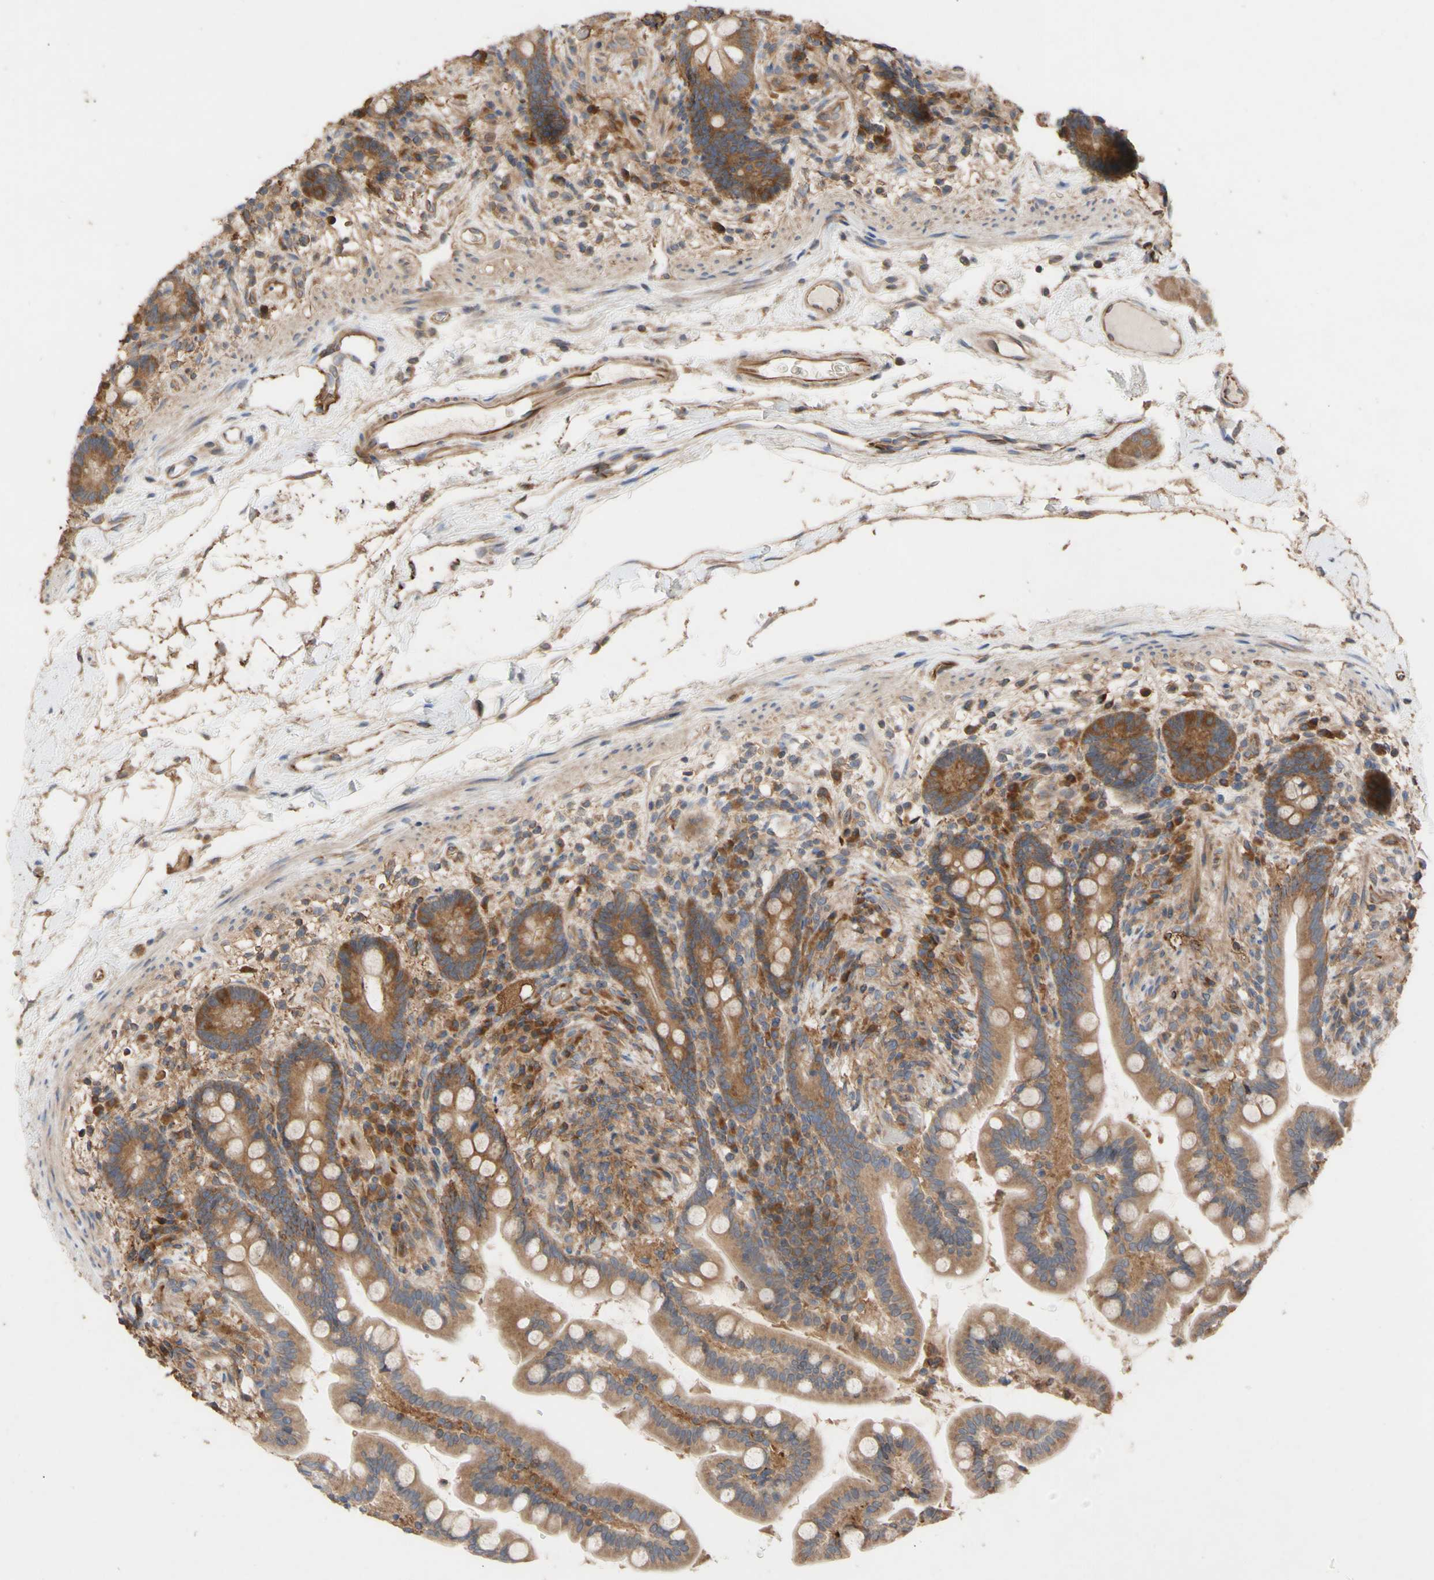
{"staining": {"intensity": "moderate", "quantity": ">75%", "location": "cytoplasmic/membranous"}, "tissue": "colon", "cell_type": "Endothelial cells", "image_type": "normal", "snomed": [{"axis": "morphology", "description": "Normal tissue, NOS"}, {"axis": "topography", "description": "Colon"}], "caption": "Immunohistochemical staining of normal human colon displays >75% levels of moderate cytoplasmic/membranous protein positivity in approximately >75% of endothelial cells. Using DAB (brown) and hematoxylin (blue) stains, captured at high magnification using brightfield microscopy.", "gene": "EIF2S3", "patient": {"sex": "male", "age": 73}}